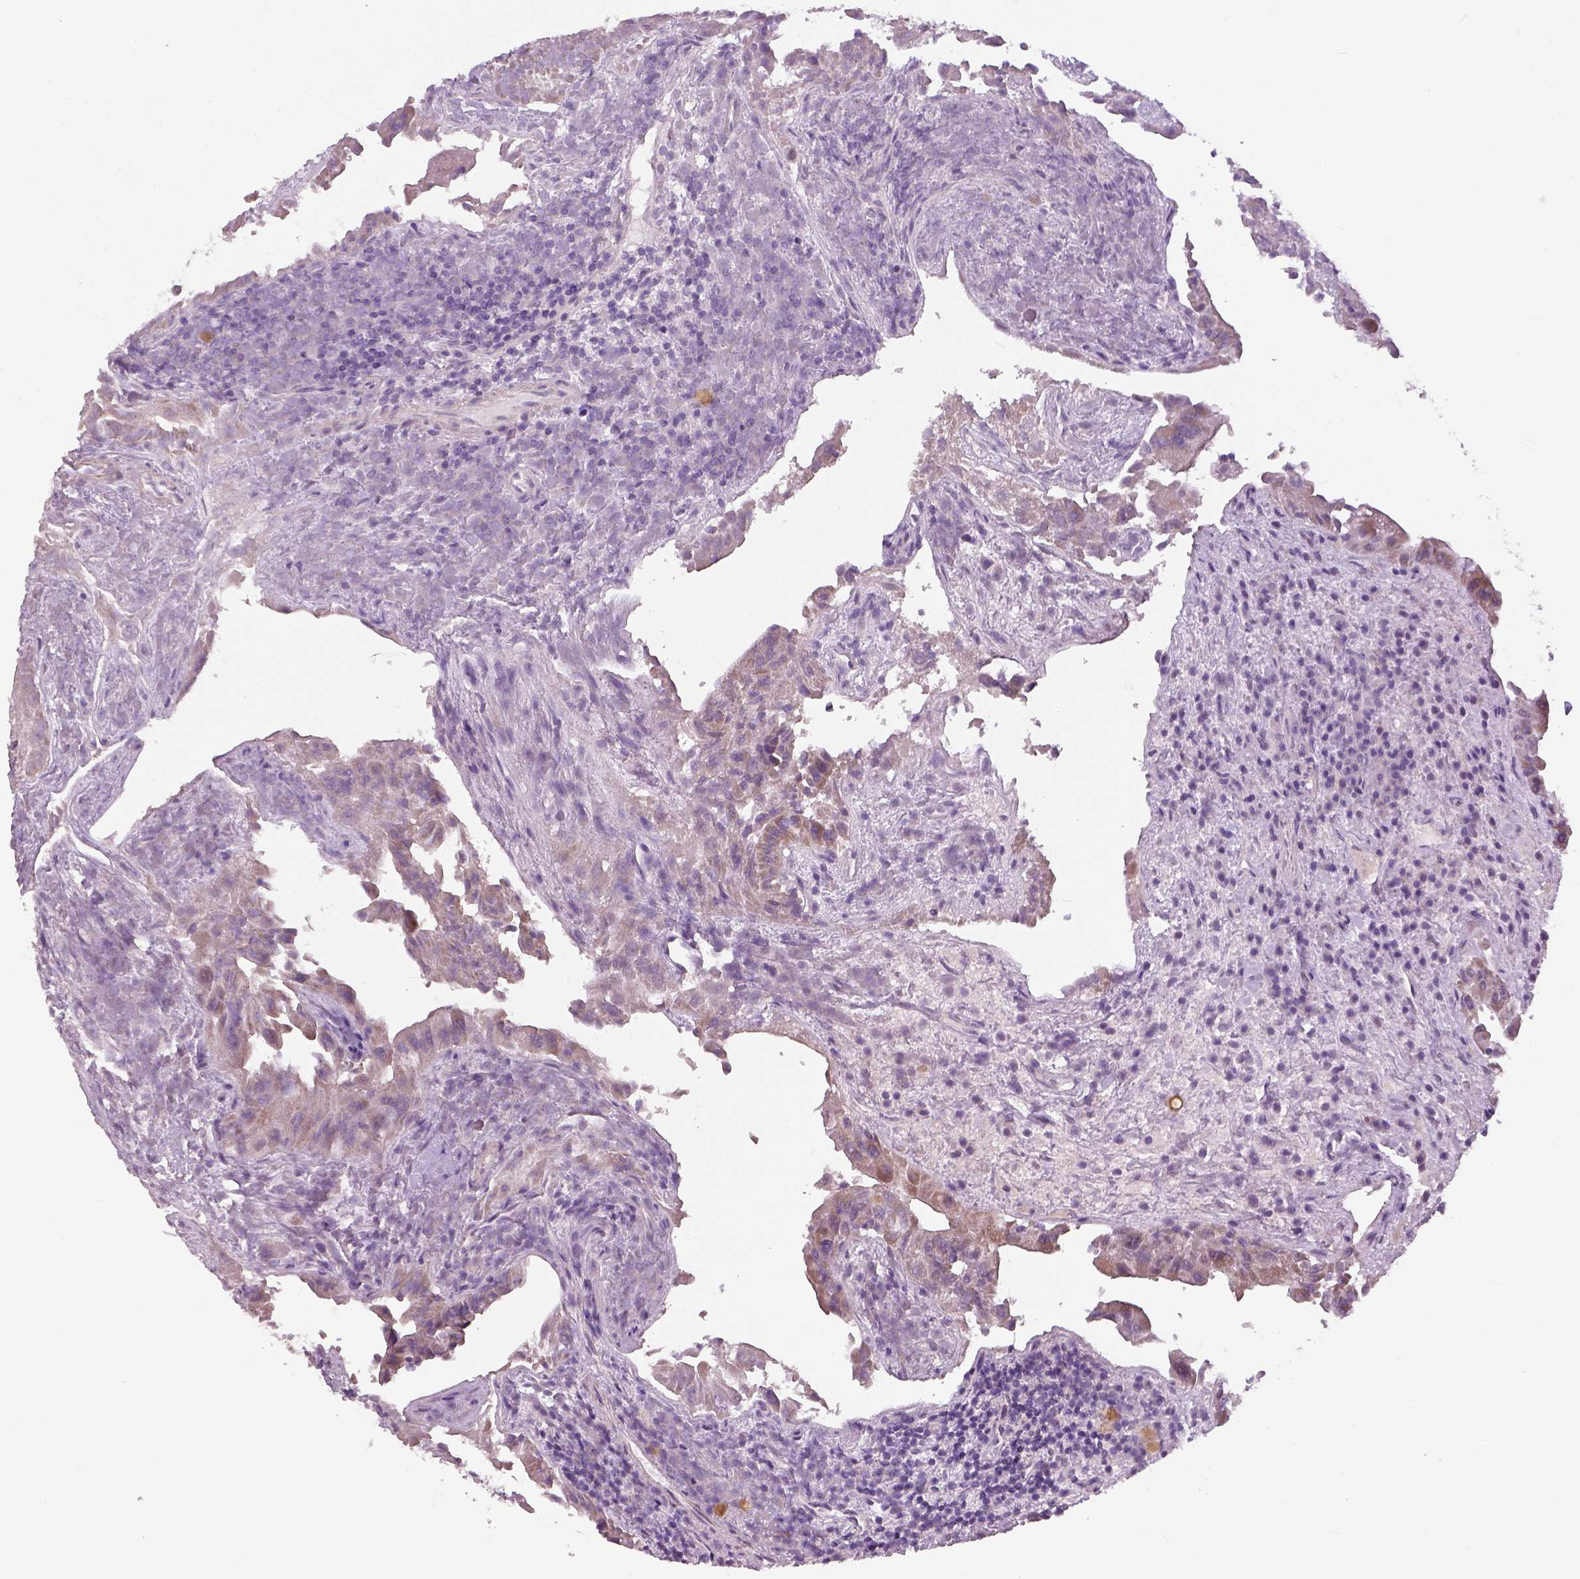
{"staining": {"intensity": "negative", "quantity": "none", "location": "none"}, "tissue": "thyroid cancer", "cell_type": "Tumor cells", "image_type": "cancer", "snomed": [{"axis": "morphology", "description": "Papillary adenocarcinoma, NOS"}, {"axis": "topography", "description": "Thyroid gland"}], "caption": "The photomicrograph reveals no staining of tumor cells in papillary adenocarcinoma (thyroid).", "gene": "NECAB1", "patient": {"sex": "female", "age": 37}}